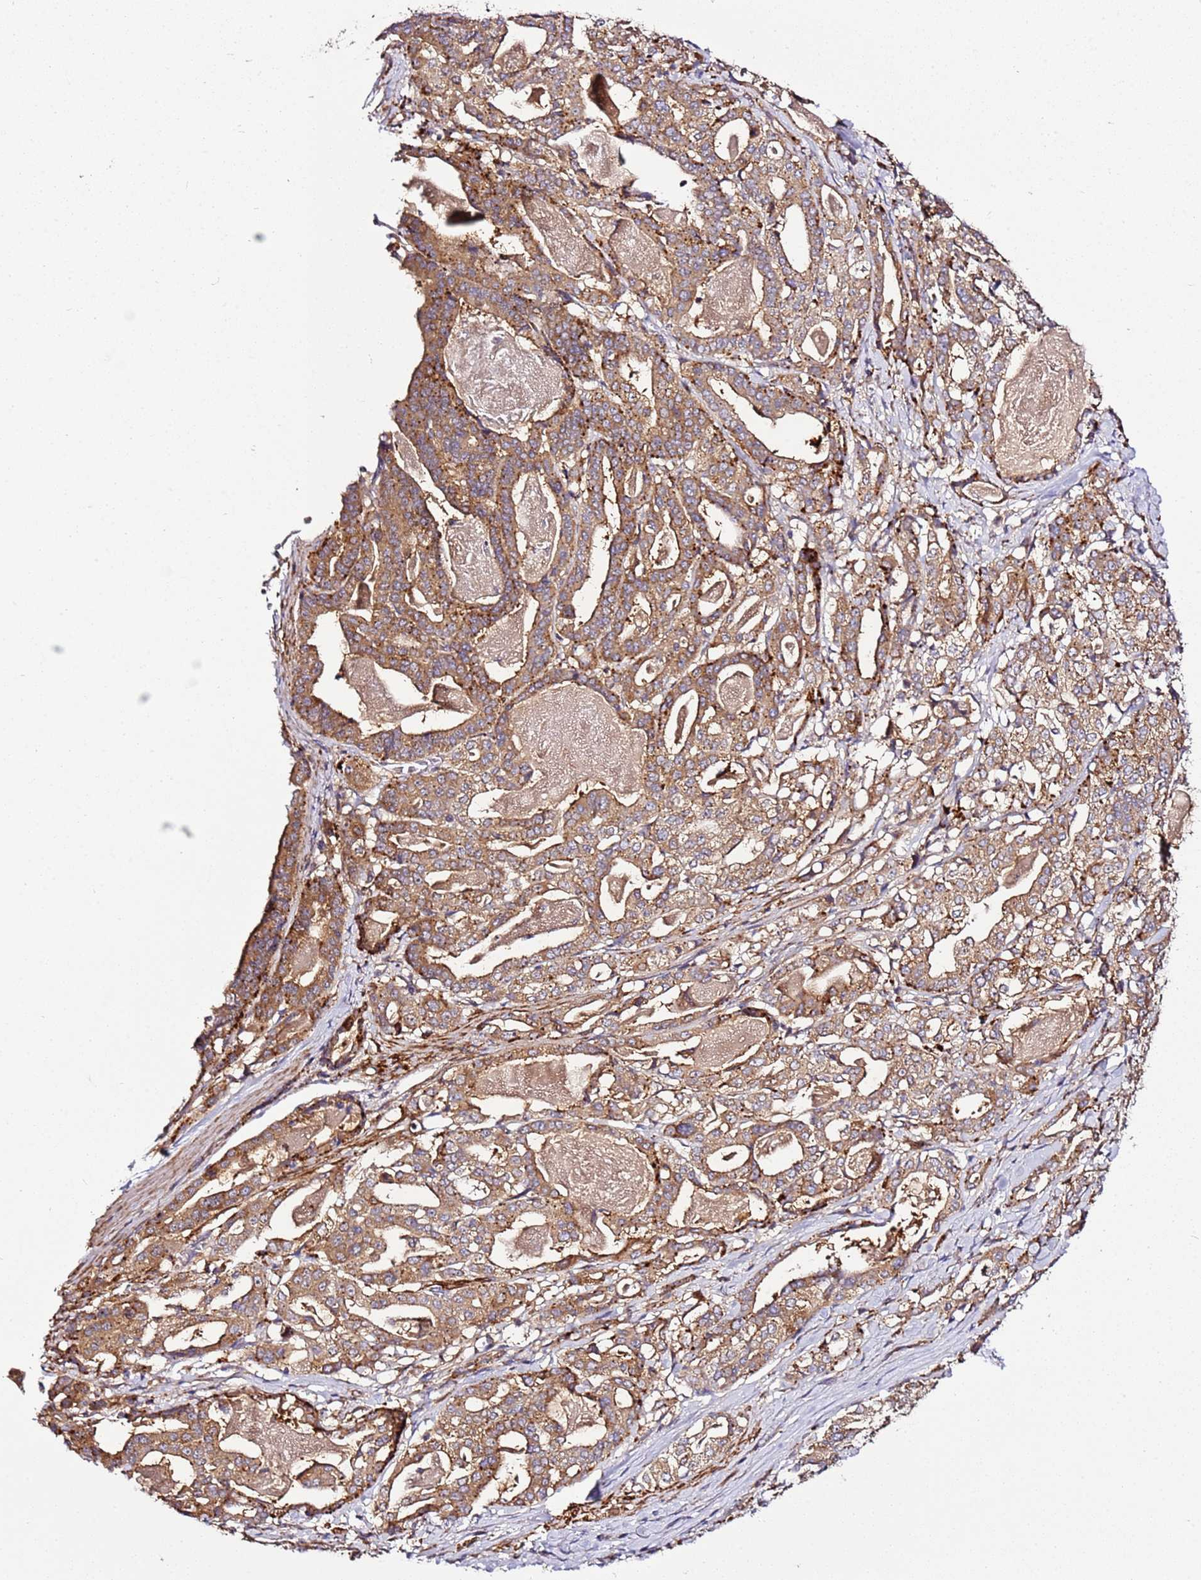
{"staining": {"intensity": "moderate", "quantity": ">75%", "location": "cytoplasmic/membranous"}, "tissue": "stomach cancer", "cell_type": "Tumor cells", "image_type": "cancer", "snomed": [{"axis": "morphology", "description": "Adenocarcinoma, NOS"}, {"axis": "topography", "description": "Stomach"}], "caption": "A brown stain highlights moderate cytoplasmic/membranous staining of a protein in human stomach adenocarcinoma tumor cells.", "gene": "PVRIG", "patient": {"sex": "male", "age": 48}}